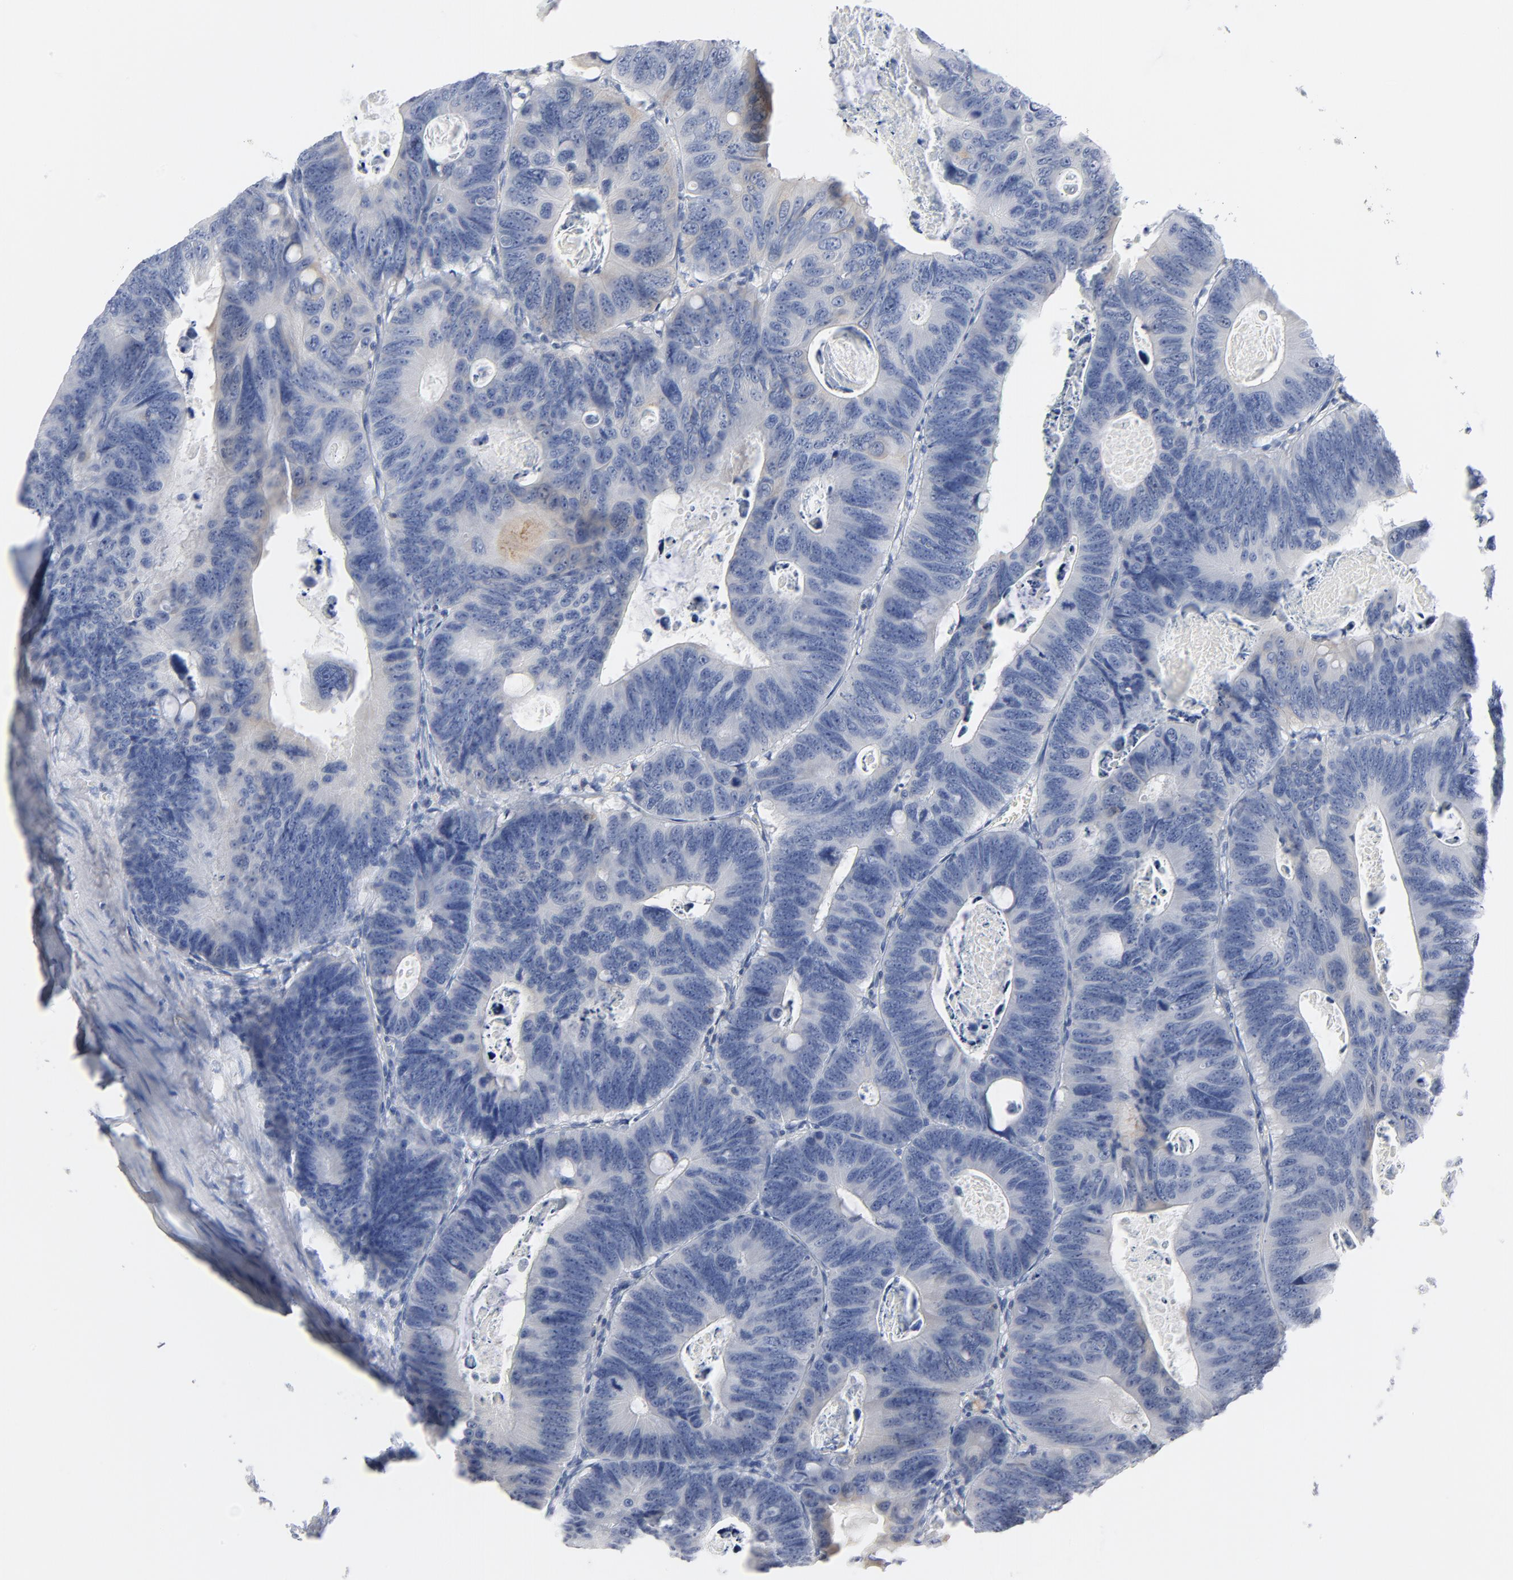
{"staining": {"intensity": "negative", "quantity": "none", "location": "none"}, "tissue": "colorectal cancer", "cell_type": "Tumor cells", "image_type": "cancer", "snomed": [{"axis": "morphology", "description": "Adenocarcinoma, NOS"}, {"axis": "topography", "description": "Colon"}], "caption": "Immunohistochemistry (IHC) of colorectal cancer shows no expression in tumor cells. Brightfield microscopy of IHC stained with DAB (3,3'-diaminobenzidine) (brown) and hematoxylin (blue), captured at high magnification.", "gene": "PTK2B", "patient": {"sex": "female", "age": 55}}